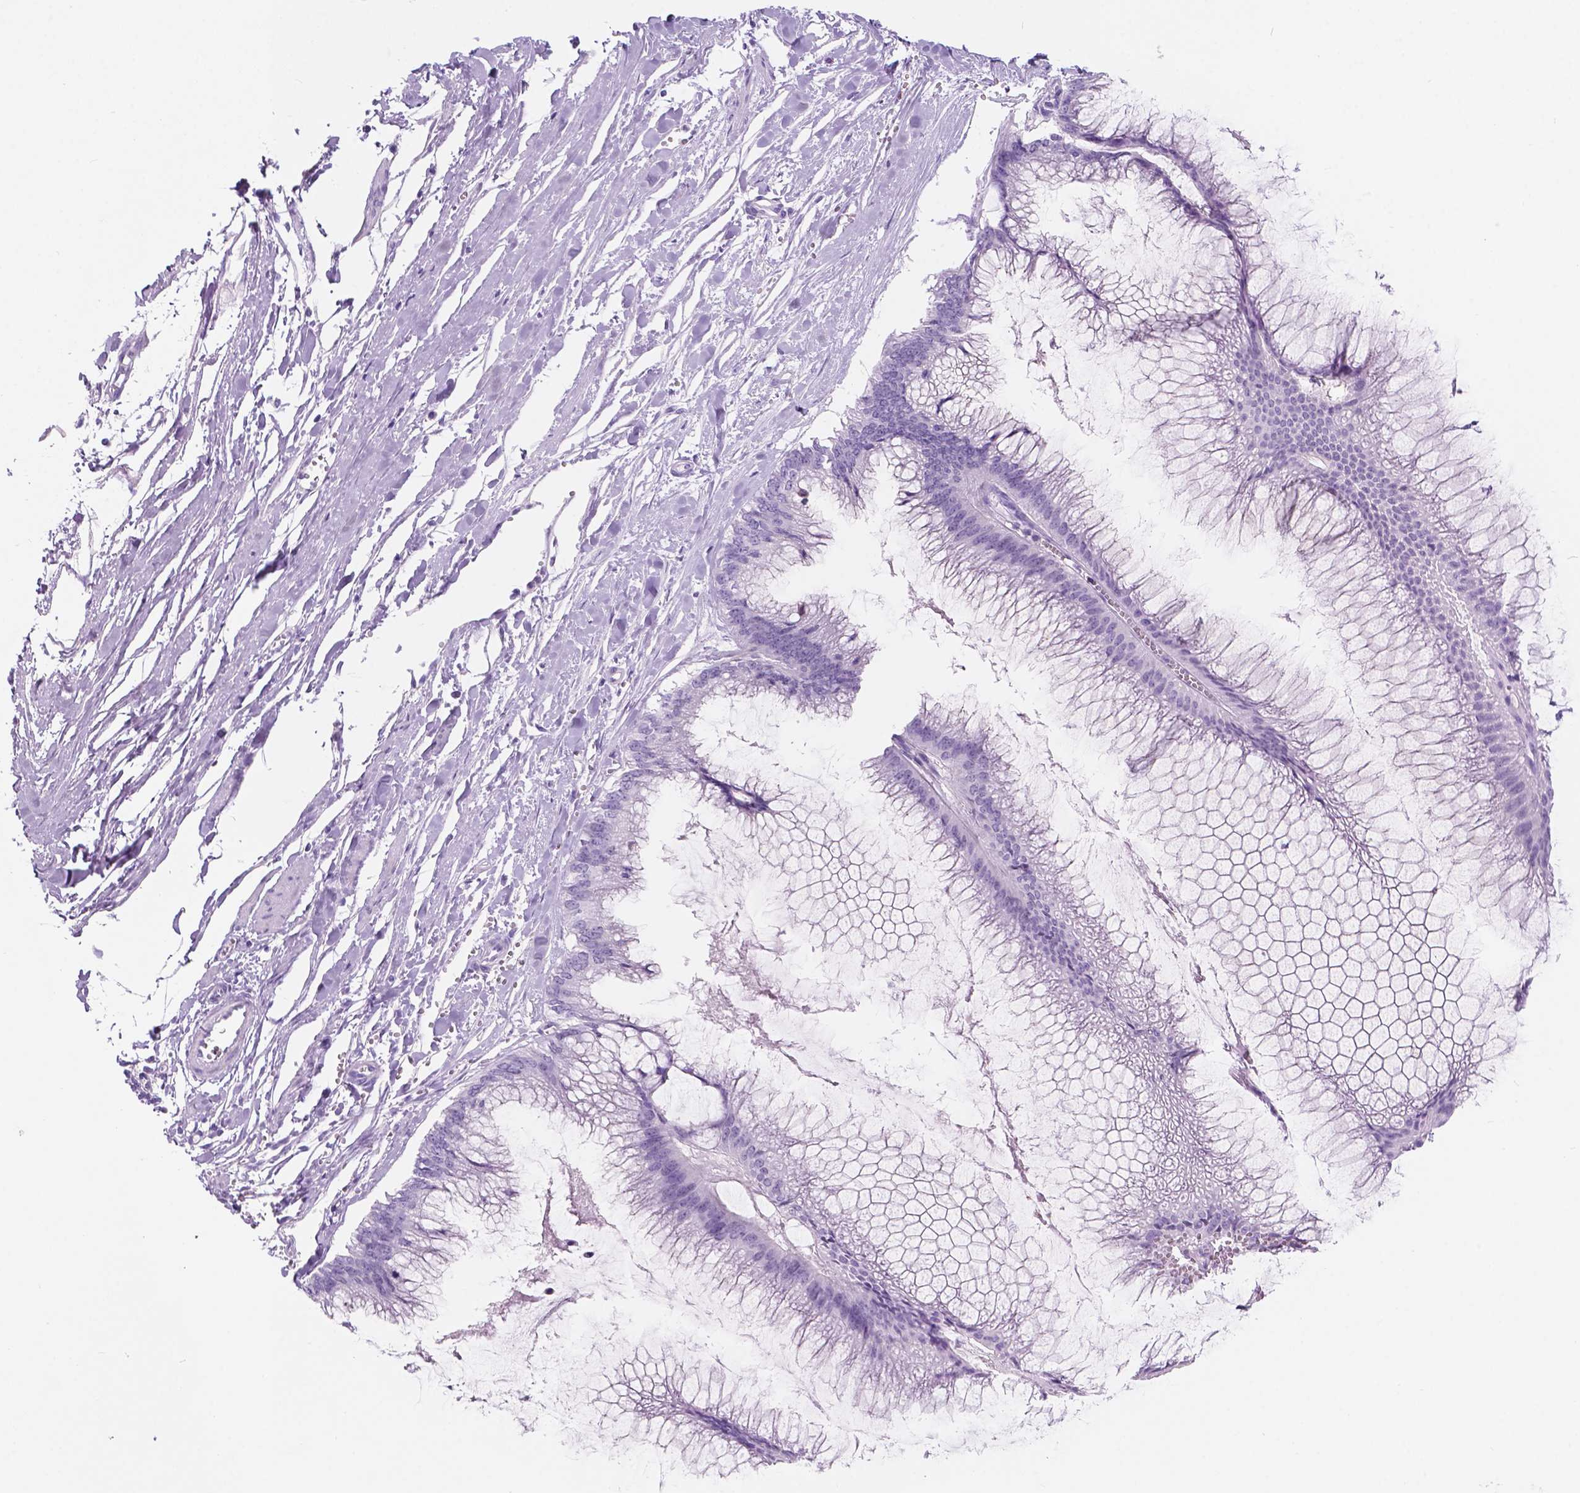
{"staining": {"intensity": "negative", "quantity": "none", "location": "none"}, "tissue": "ovarian cancer", "cell_type": "Tumor cells", "image_type": "cancer", "snomed": [{"axis": "morphology", "description": "Cystadenocarcinoma, mucinous, NOS"}, {"axis": "topography", "description": "Ovary"}], "caption": "DAB immunohistochemical staining of mucinous cystadenocarcinoma (ovarian) demonstrates no significant expression in tumor cells.", "gene": "CUZD1", "patient": {"sex": "female", "age": 44}}